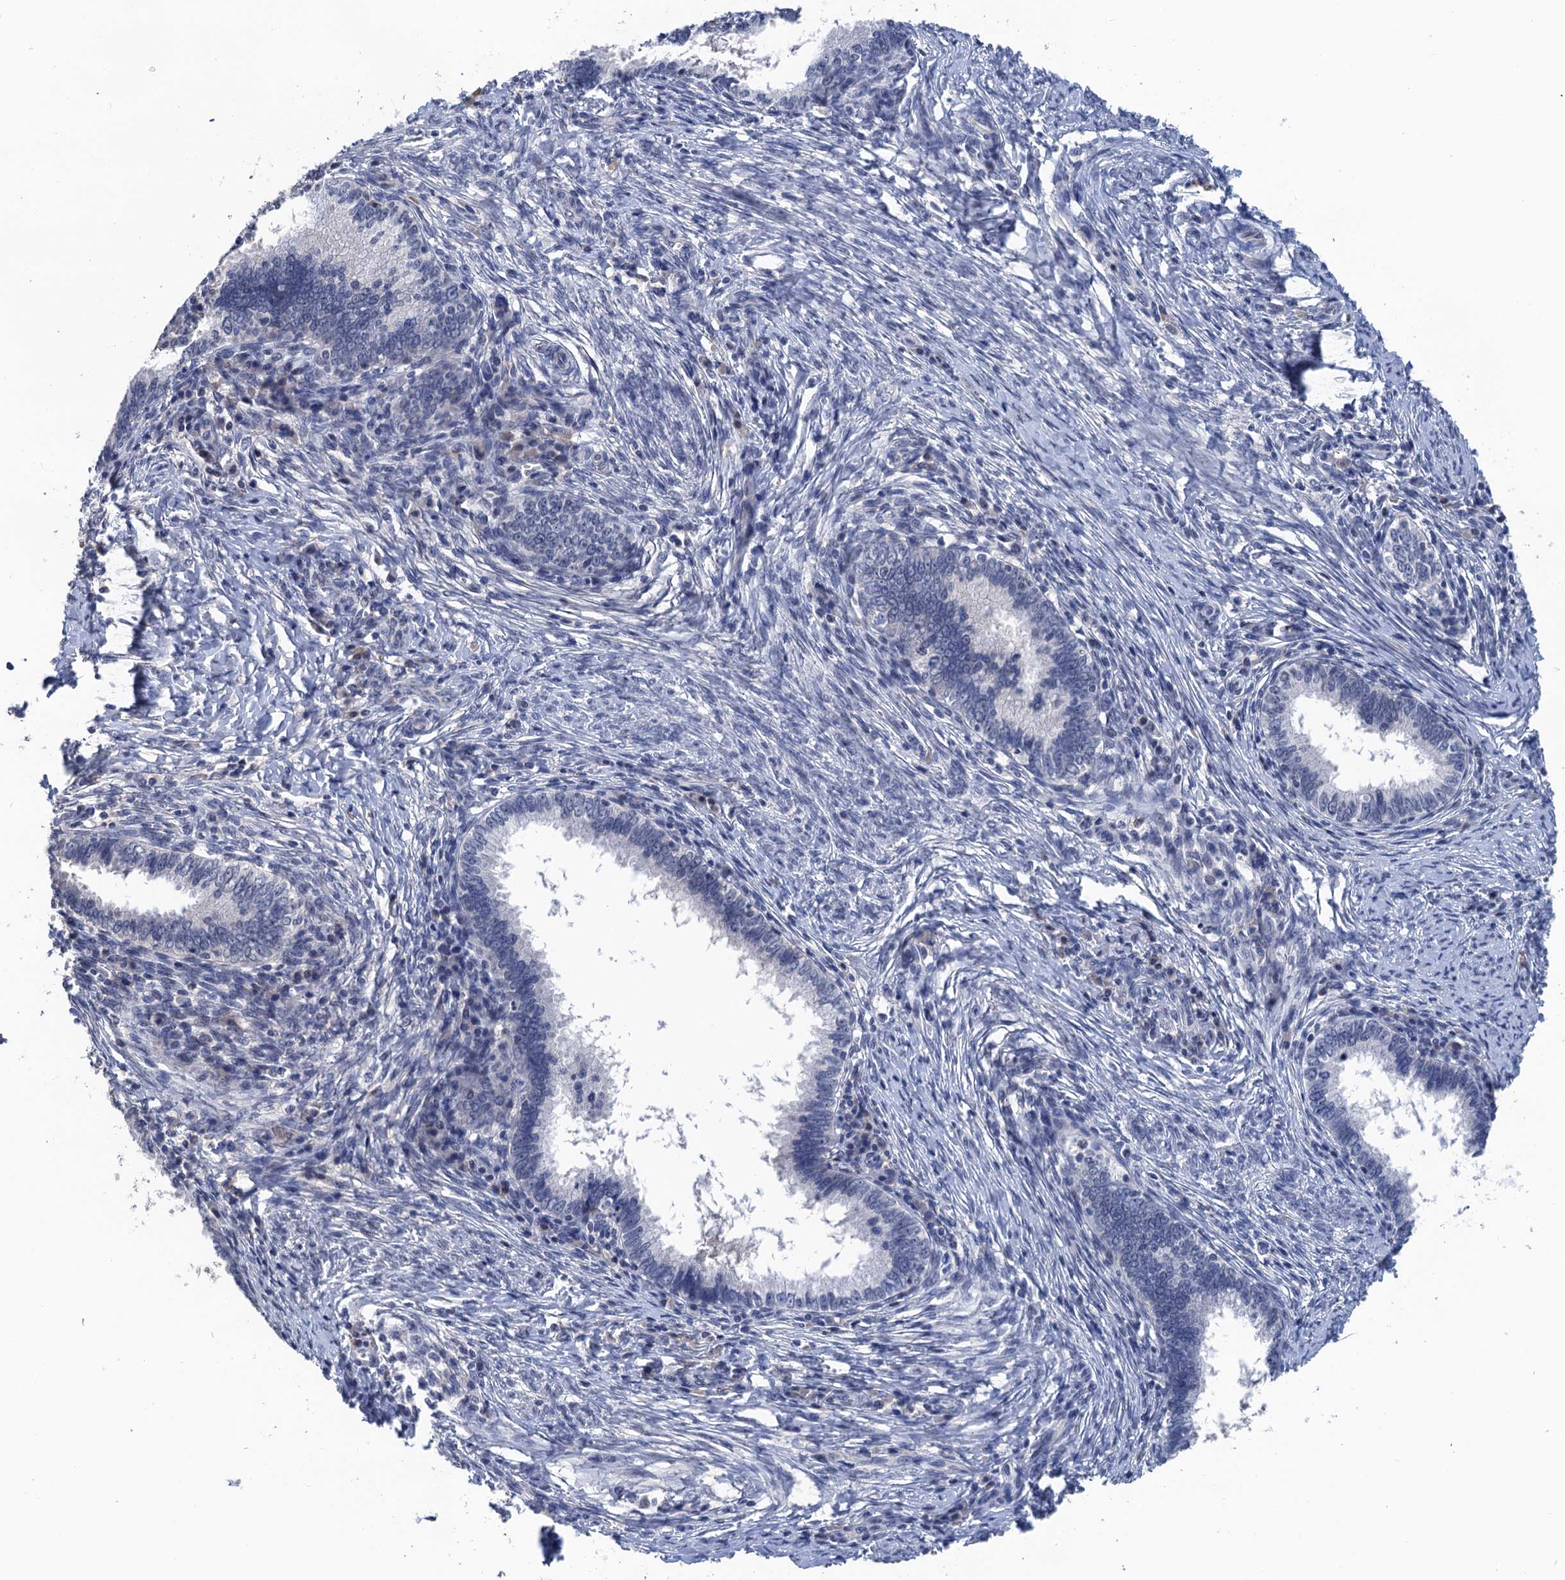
{"staining": {"intensity": "negative", "quantity": "none", "location": "none"}, "tissue": "cervical cancer", "cell_type": "Tumor cells", "image_type": "cancer", "snomed": [{"axis": "morphology", "description": "Adenocarcinoma, NOS"}, {"axis": "topography", "description": "Cervix"}], "caption": "This is an IHC image of human cervical cancer. There is no expression in tumor cells.", "gene": "ART5", "patient": {"sex": "female", "age": 36}}